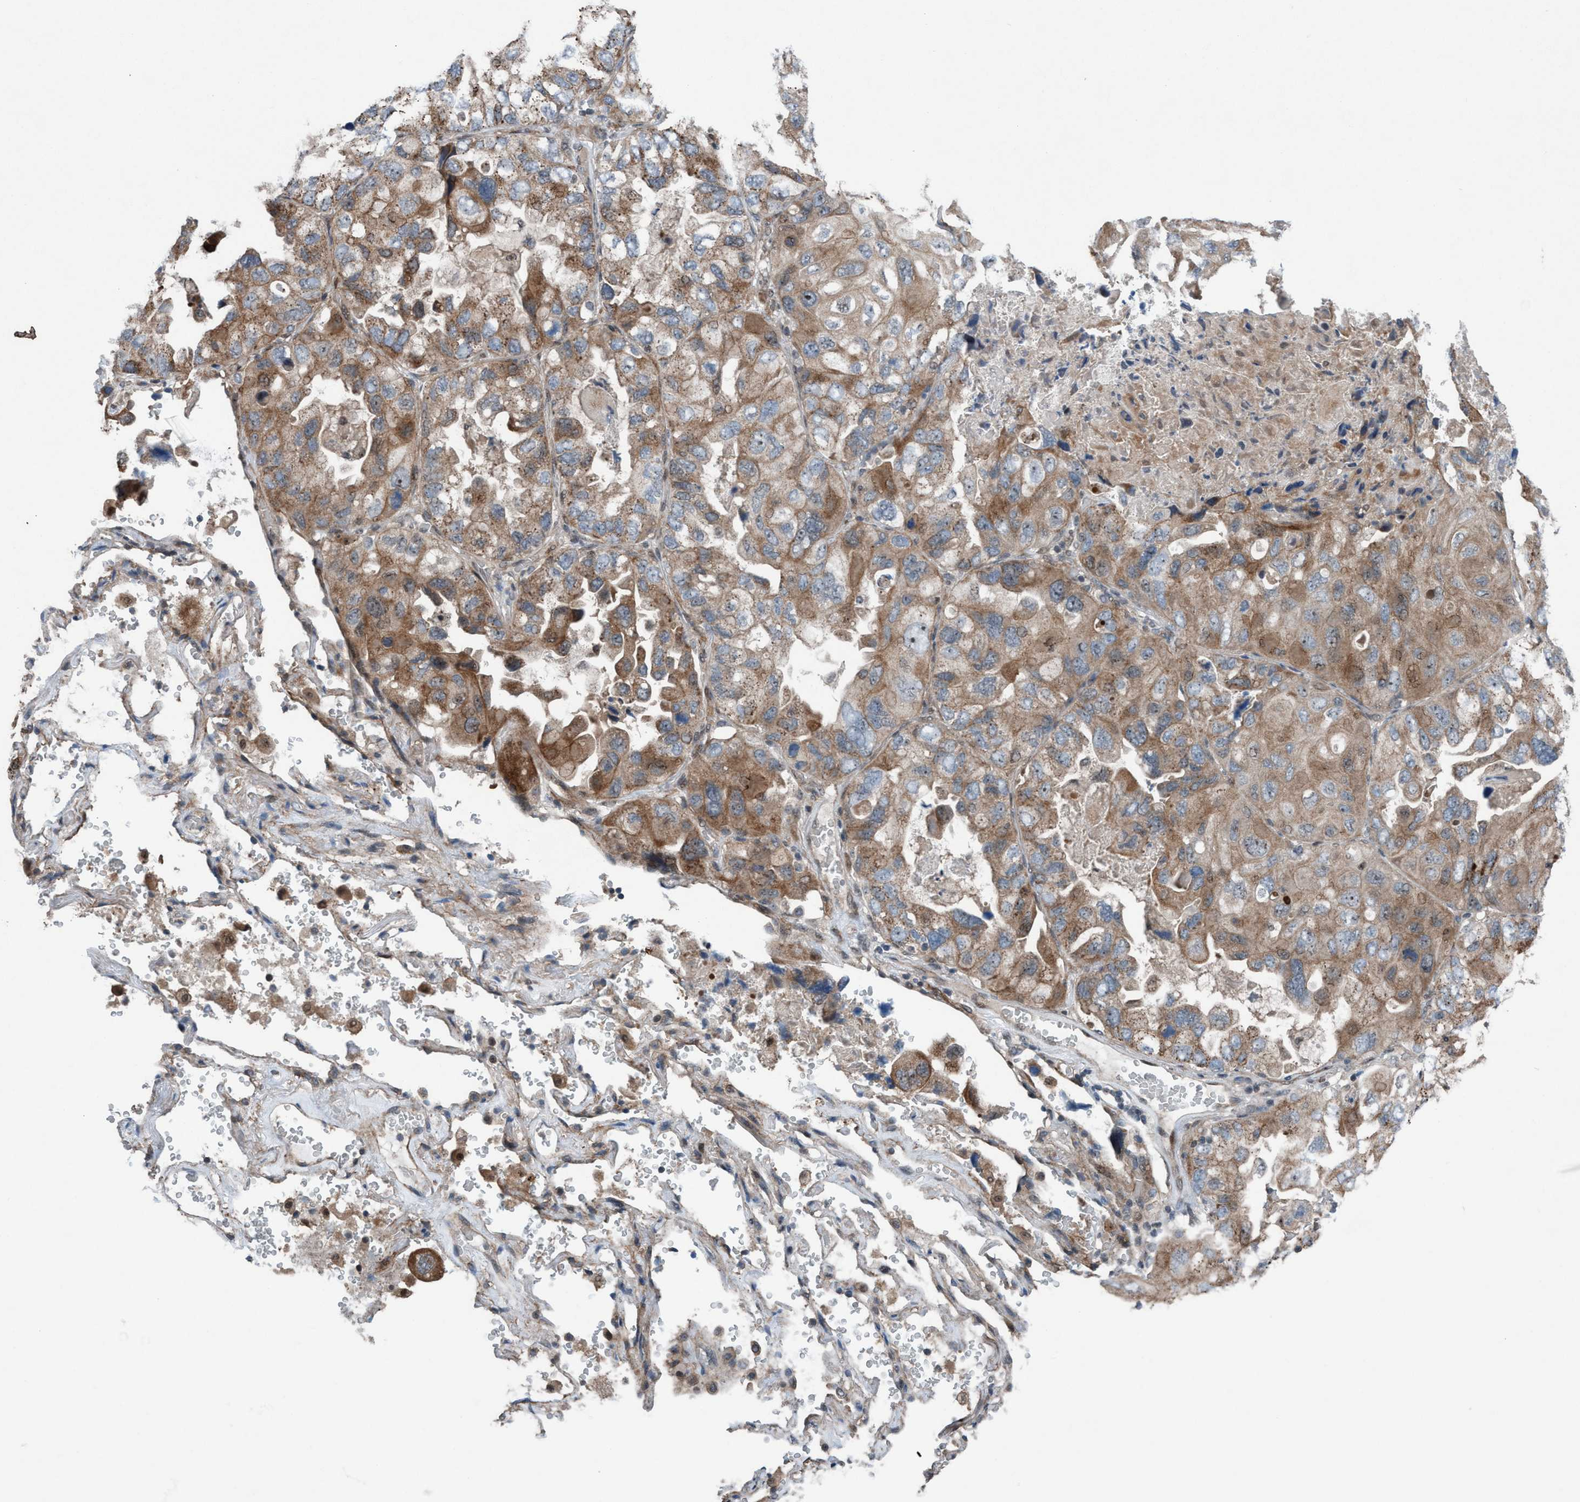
{"staining": {"intensity": "moderate", "quantity": ">75%", "location": "cytoplasmic/membranous"}, "tissue": "lung cancer", "cell_type": "Tumor cells", "image_type": "cancer", "snomed": [{"axis": "morphology", "description": "Squamous cell carcinoma, NOS"}, {"axis": "topography", "description": "Lung"}], "caption": "Immunohistochemical staining of human lung squamous cell carcinoma reveals moderate cytoplasmic/membranous protein positivity in approximately >75% of tumor cells.", "gene": "NISCH", "patient": {"sex": "female", "age": 73}}